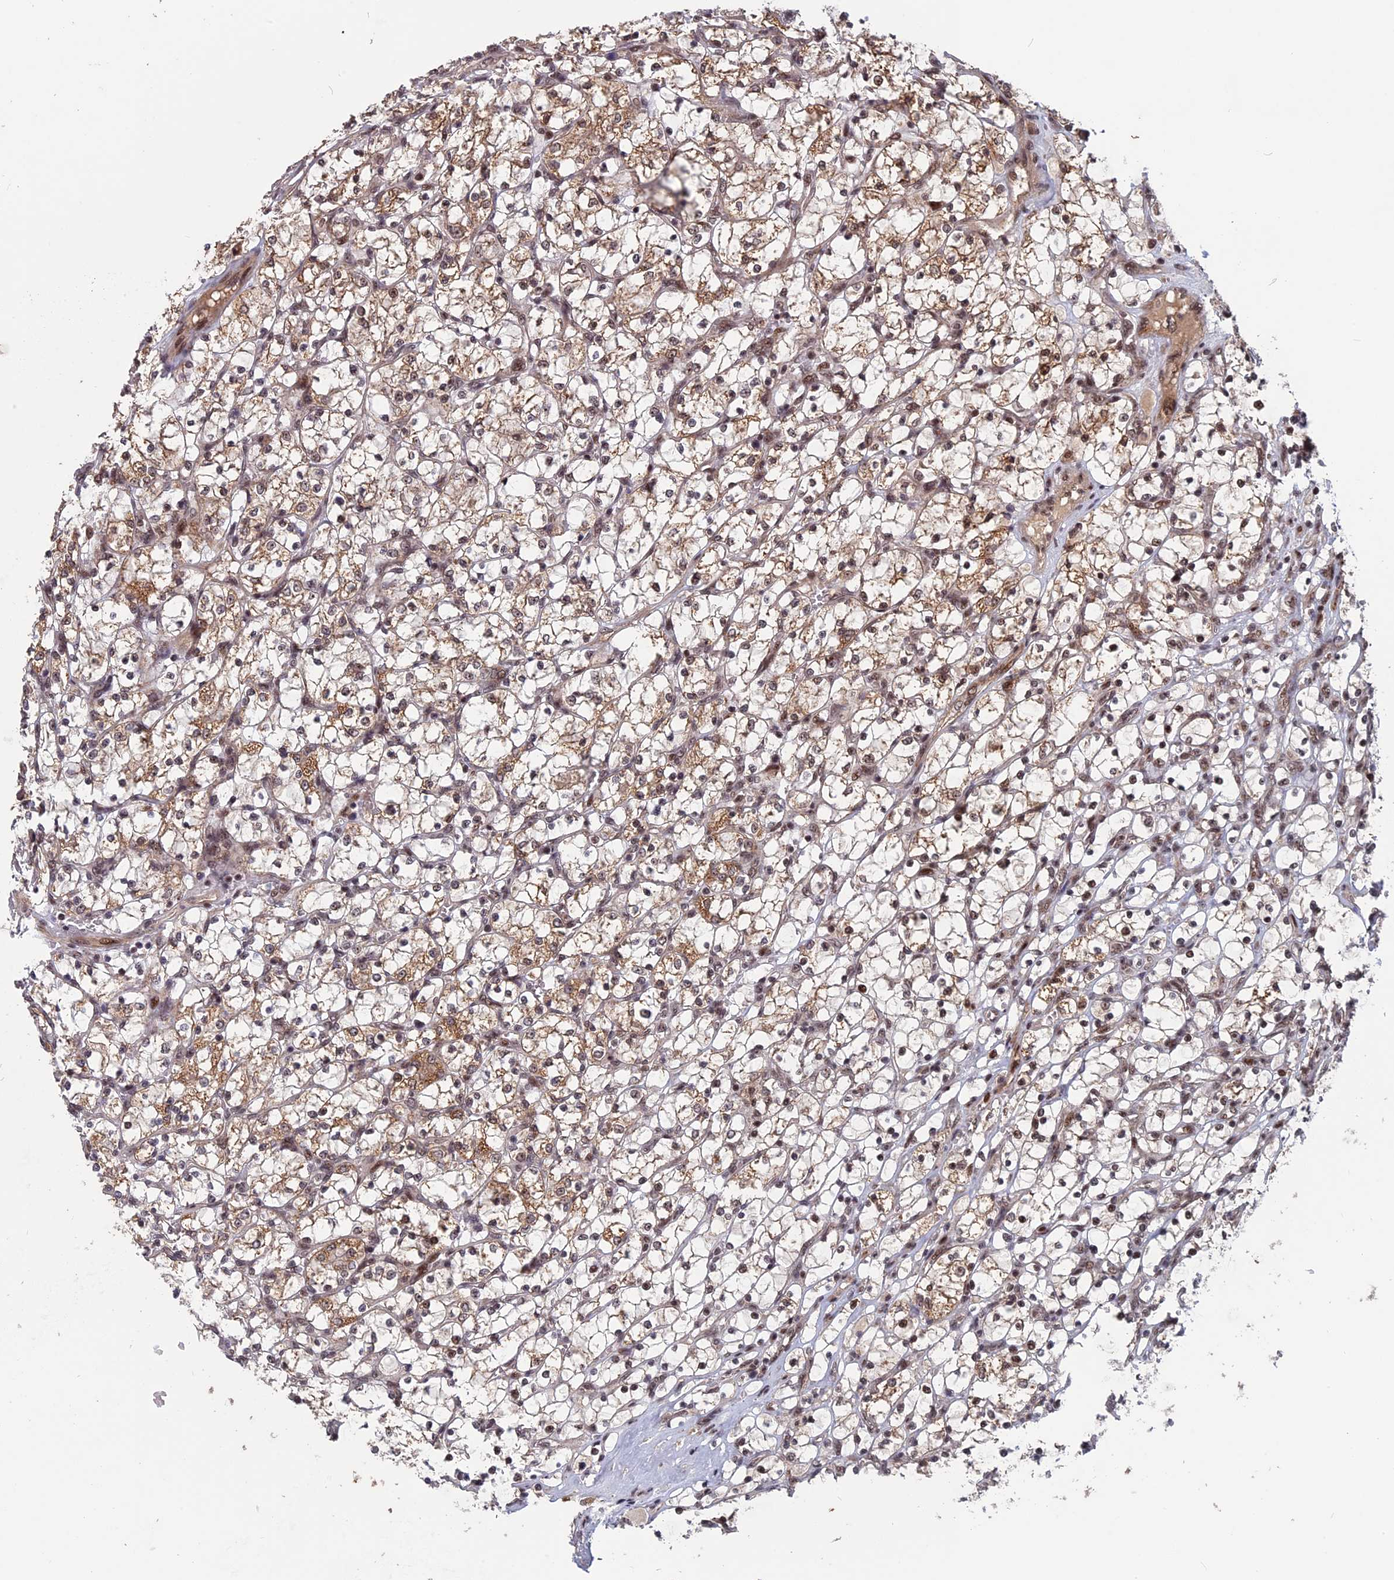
{"staining": {"intensity": "weak", "quantity": ">75%", "location": "cytoplasmic/membranous"}, "tissue": "renal cancer", "cell_type": "Tumor cells", "image_type": "cancer", "snomed": [{"axis": "morphology", "description": "Adenocarcinoma, NOS"}, {"axis": "topography", "description": "Kidney"}], "caption": "Approximately >75% of tumor cells in renal cancer reveal weak cytoplasmic/membranous protein positivity as visualized by brown immunohistochemical staining.", "gene": "CACTIN", "patient": {"sex": "female", "age": 69}}